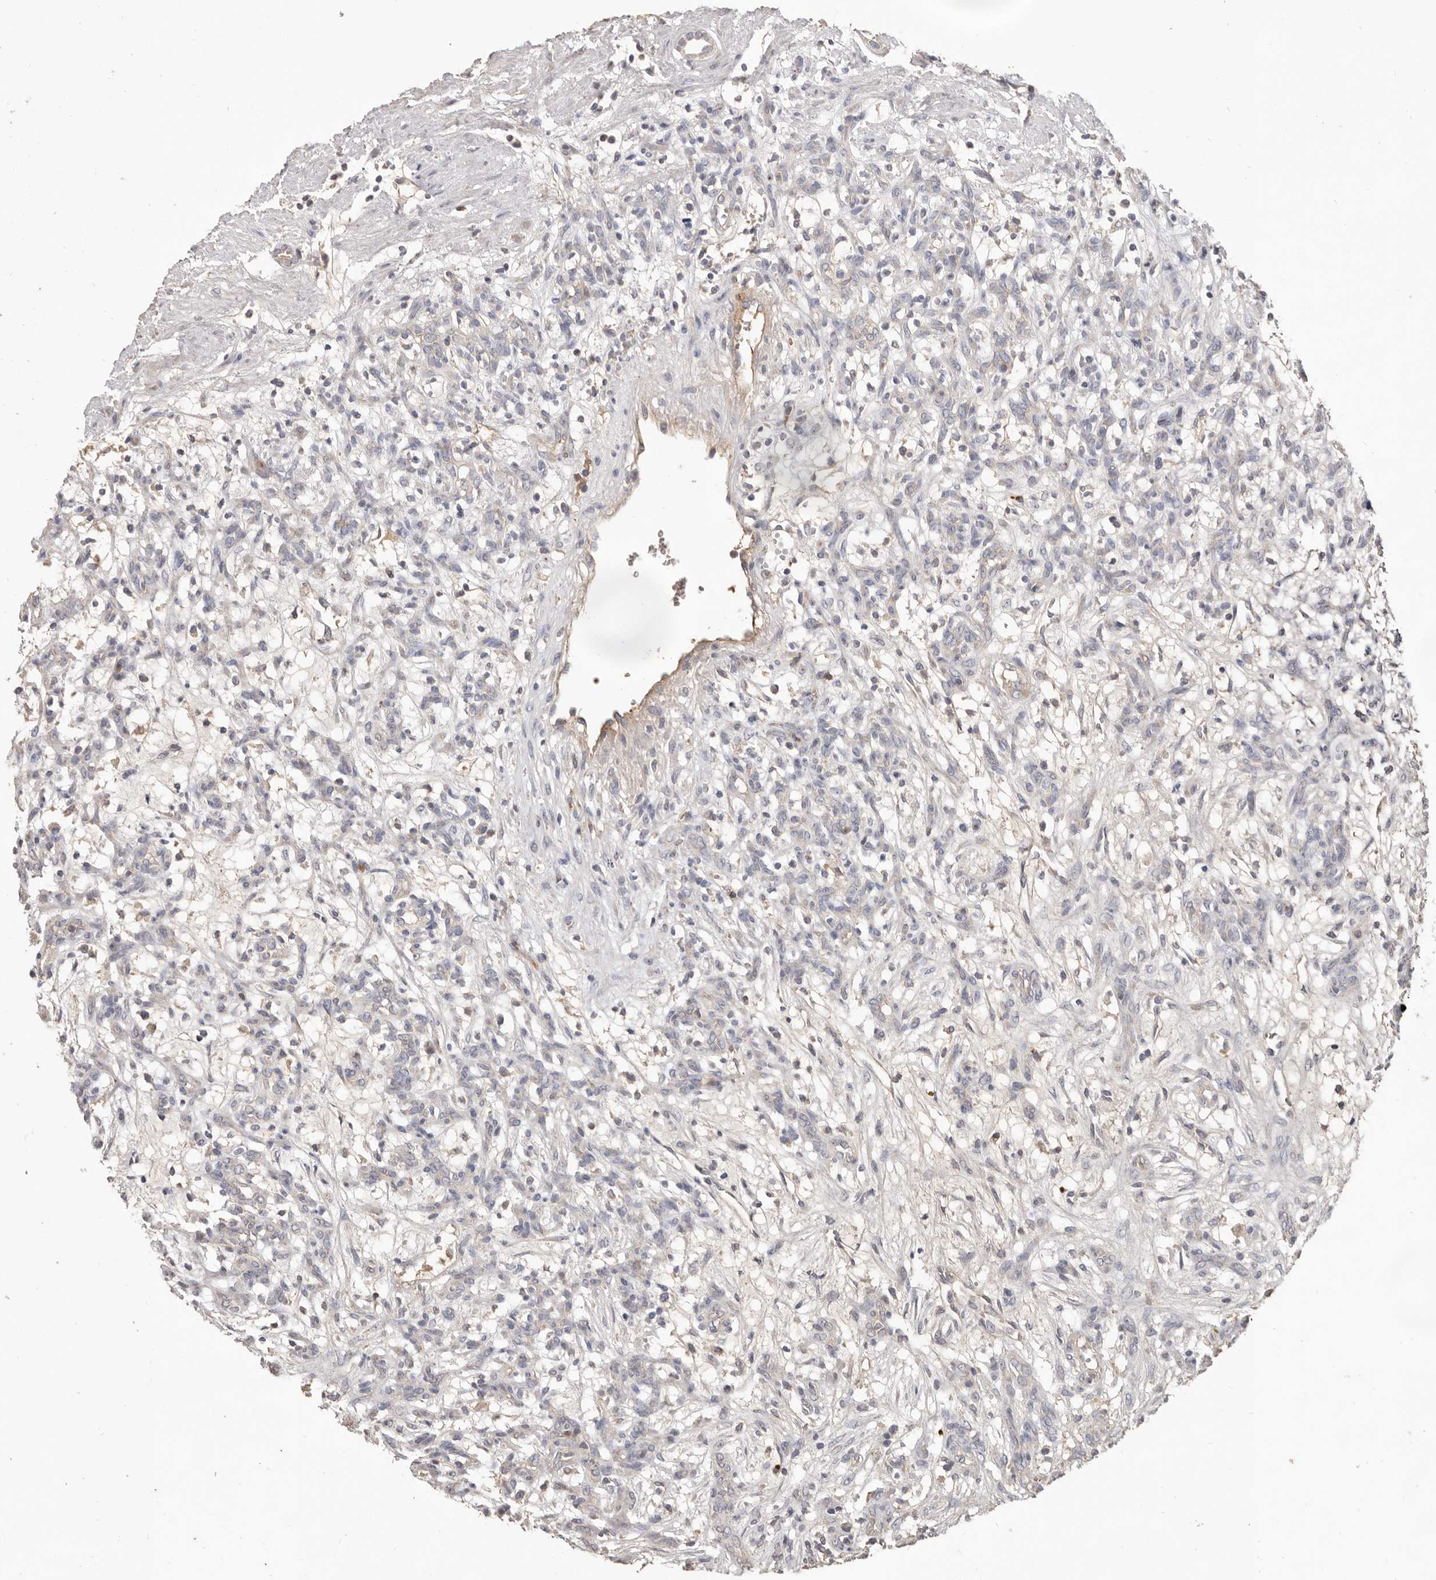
{"staining": {"intensity": "negative", "quantity": "none", "location": "none"}, "tissue": "renal cancer", "cell_type": "Tumor cells", "image_type": "cancer", "snomed": [{"axis": "morphology", "description": "Adenocarcinoma, NOS"}, {"axis": "topography", "description": "Kidney"}], "caption": "A micrograph of human renal adenocarcinoma is negative for staining in tumor cells.", "gene": "HCAR2", "patient": {"sex": "female", "age": 57}}